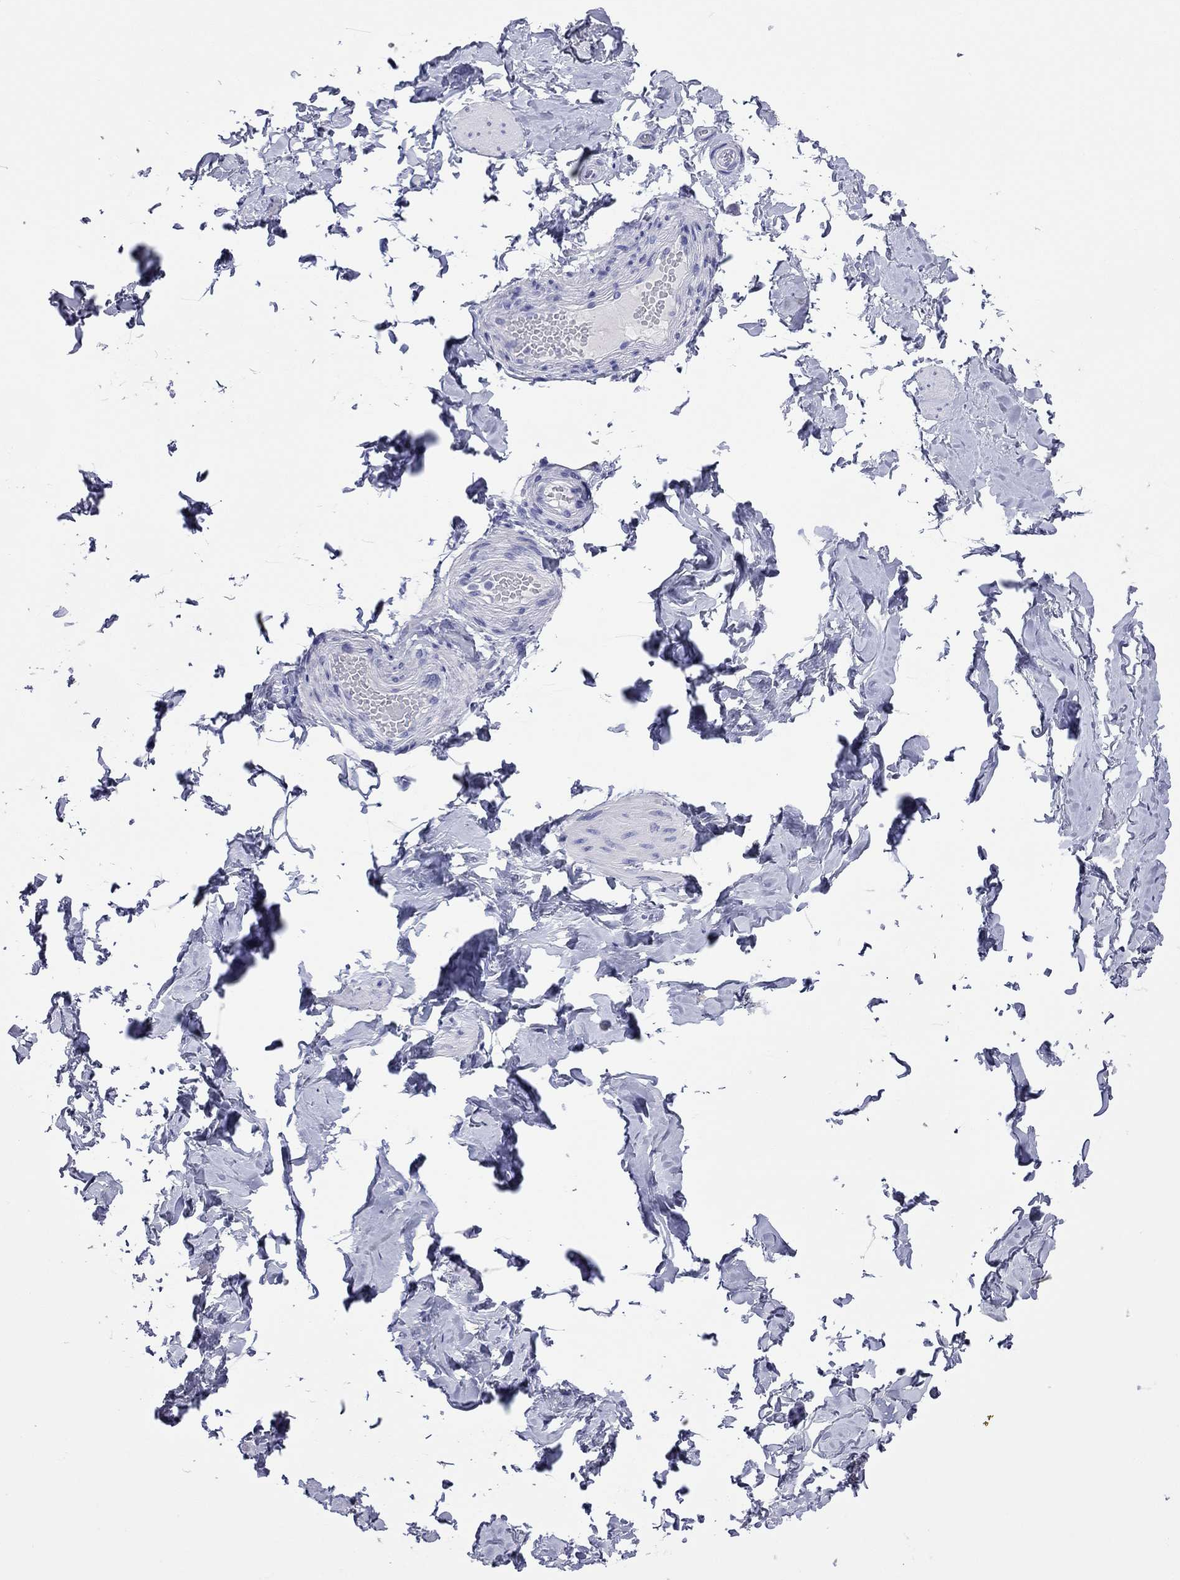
{"staining": {"intensity": "negative", "quantity": "none", "location": "none"}, "tissue": "adipose tissue", "cell_type": "Adipocytes", "image_type": "normal", "snomed": [{"axis": "morphology", "description": "Normal tissue, NOS"}, {"axis": "topography", "description": "Epididymis, spermatic cord, NOS"}, {"axis": "topography", "description": "Epididymis"}, {"axis": "topography", "description": "Peripheral nerve tissue"}], "caption": "This is a histopathology image of immunohistochemistry staining of benign adipose tissue, which shows no staining in adipocytes.", "gene": "FIGLA", "patient": {"sex": "male", "age": 29}}